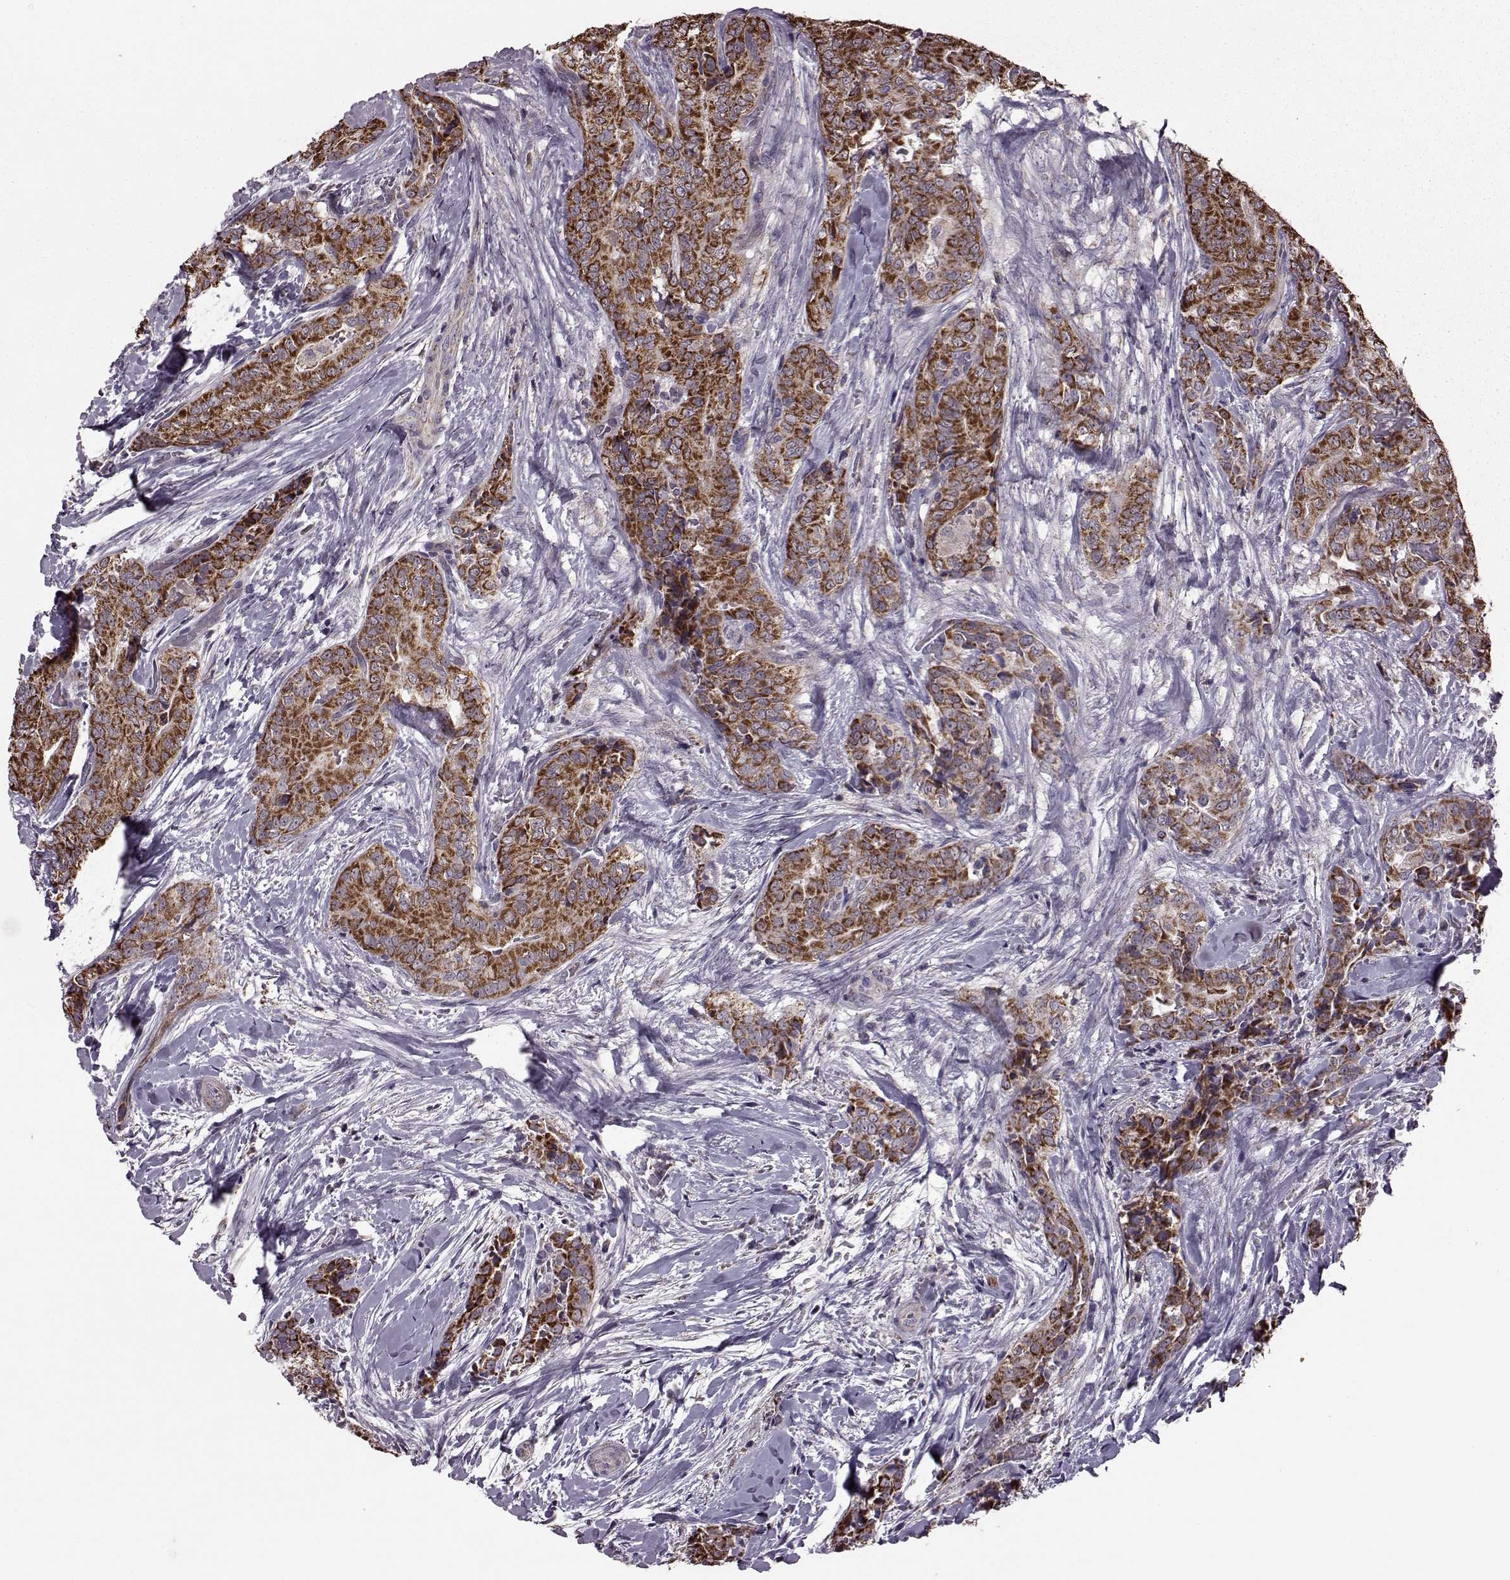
{"staining": {"intensity": "strong", "quantity": ">75%", "location": "cytoplasmic/membranous"}, "tissue": "thyroid cancer", "cell_type": "Tumor cells", "image_type": "cancer", "snomed": [{"axis": "morphology", "description": "Papillary adenocarcinoma, NOS"}, {"axis": "topography", "description": "Thyroid gland"}], "caption": "Human thyroid papillary adenocarcinoma stained for a protein (brown) shows strong cytoplasmic/membranous positive staining in approximately >75% of tumor cells.", "gene": "PUDP", "patient": {"sex": "male", "age": 61}}